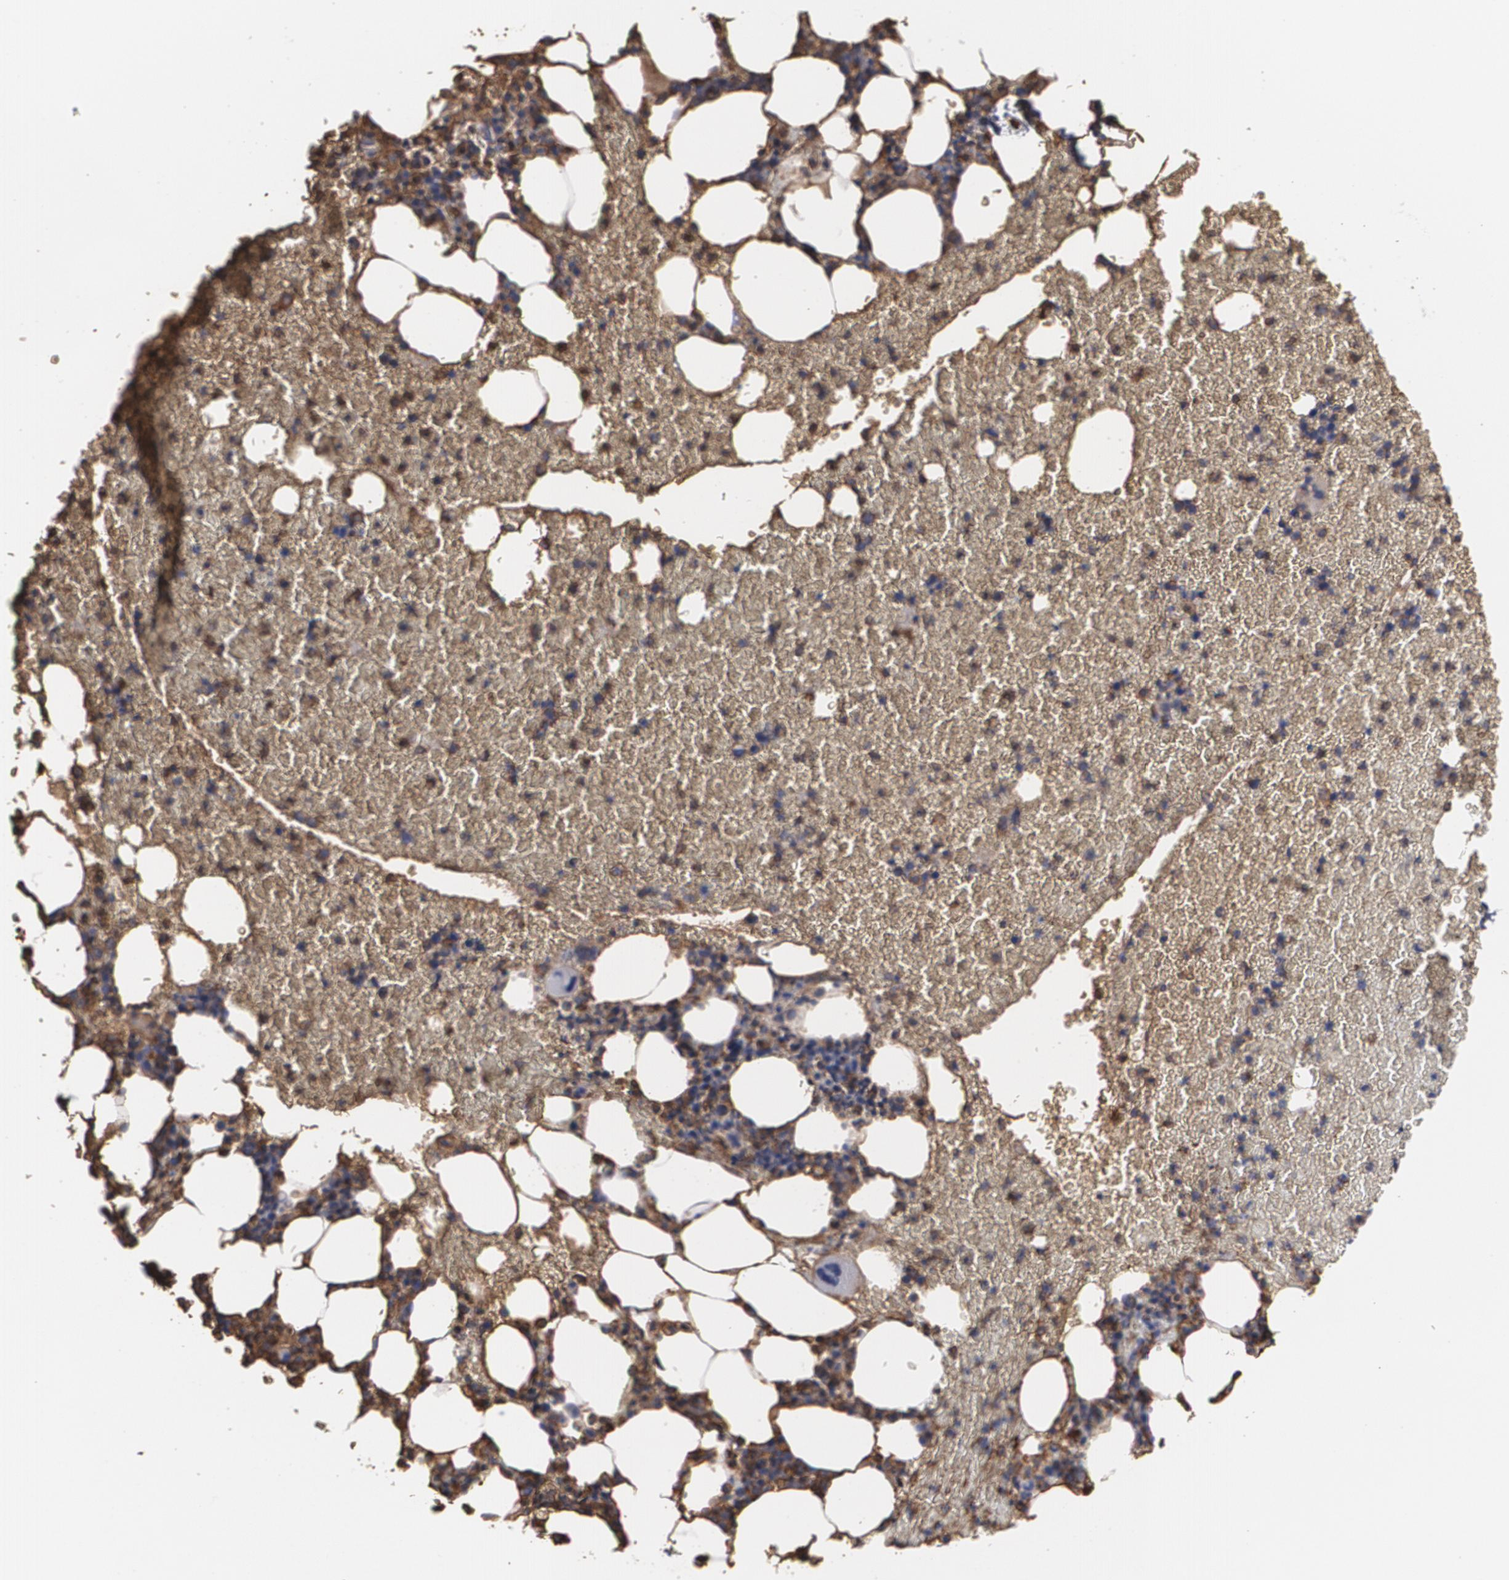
{"staining": {"intensity": "strong", "quantity": ">75%", "location": "cytoplasmic/membranous"}, "tissue": "bone marrow", "cell_type": "Hematopoietic cells", "image_type": "normal", "snomed": [{"axis": "morphology", "description": "Normal tissue, NOS"}, {"axis": "topography", "description": "Bone marrow"}], "caption": "Bone marrow stained with DAB (3,3'-diaminobenzidine) IHC demonstrates high levels of strong cytoplasmic/membranous expression in about >75% of hematopoietic cells.", "gene": "ODC1", "patient": {"sex": "female", "age": 84}}